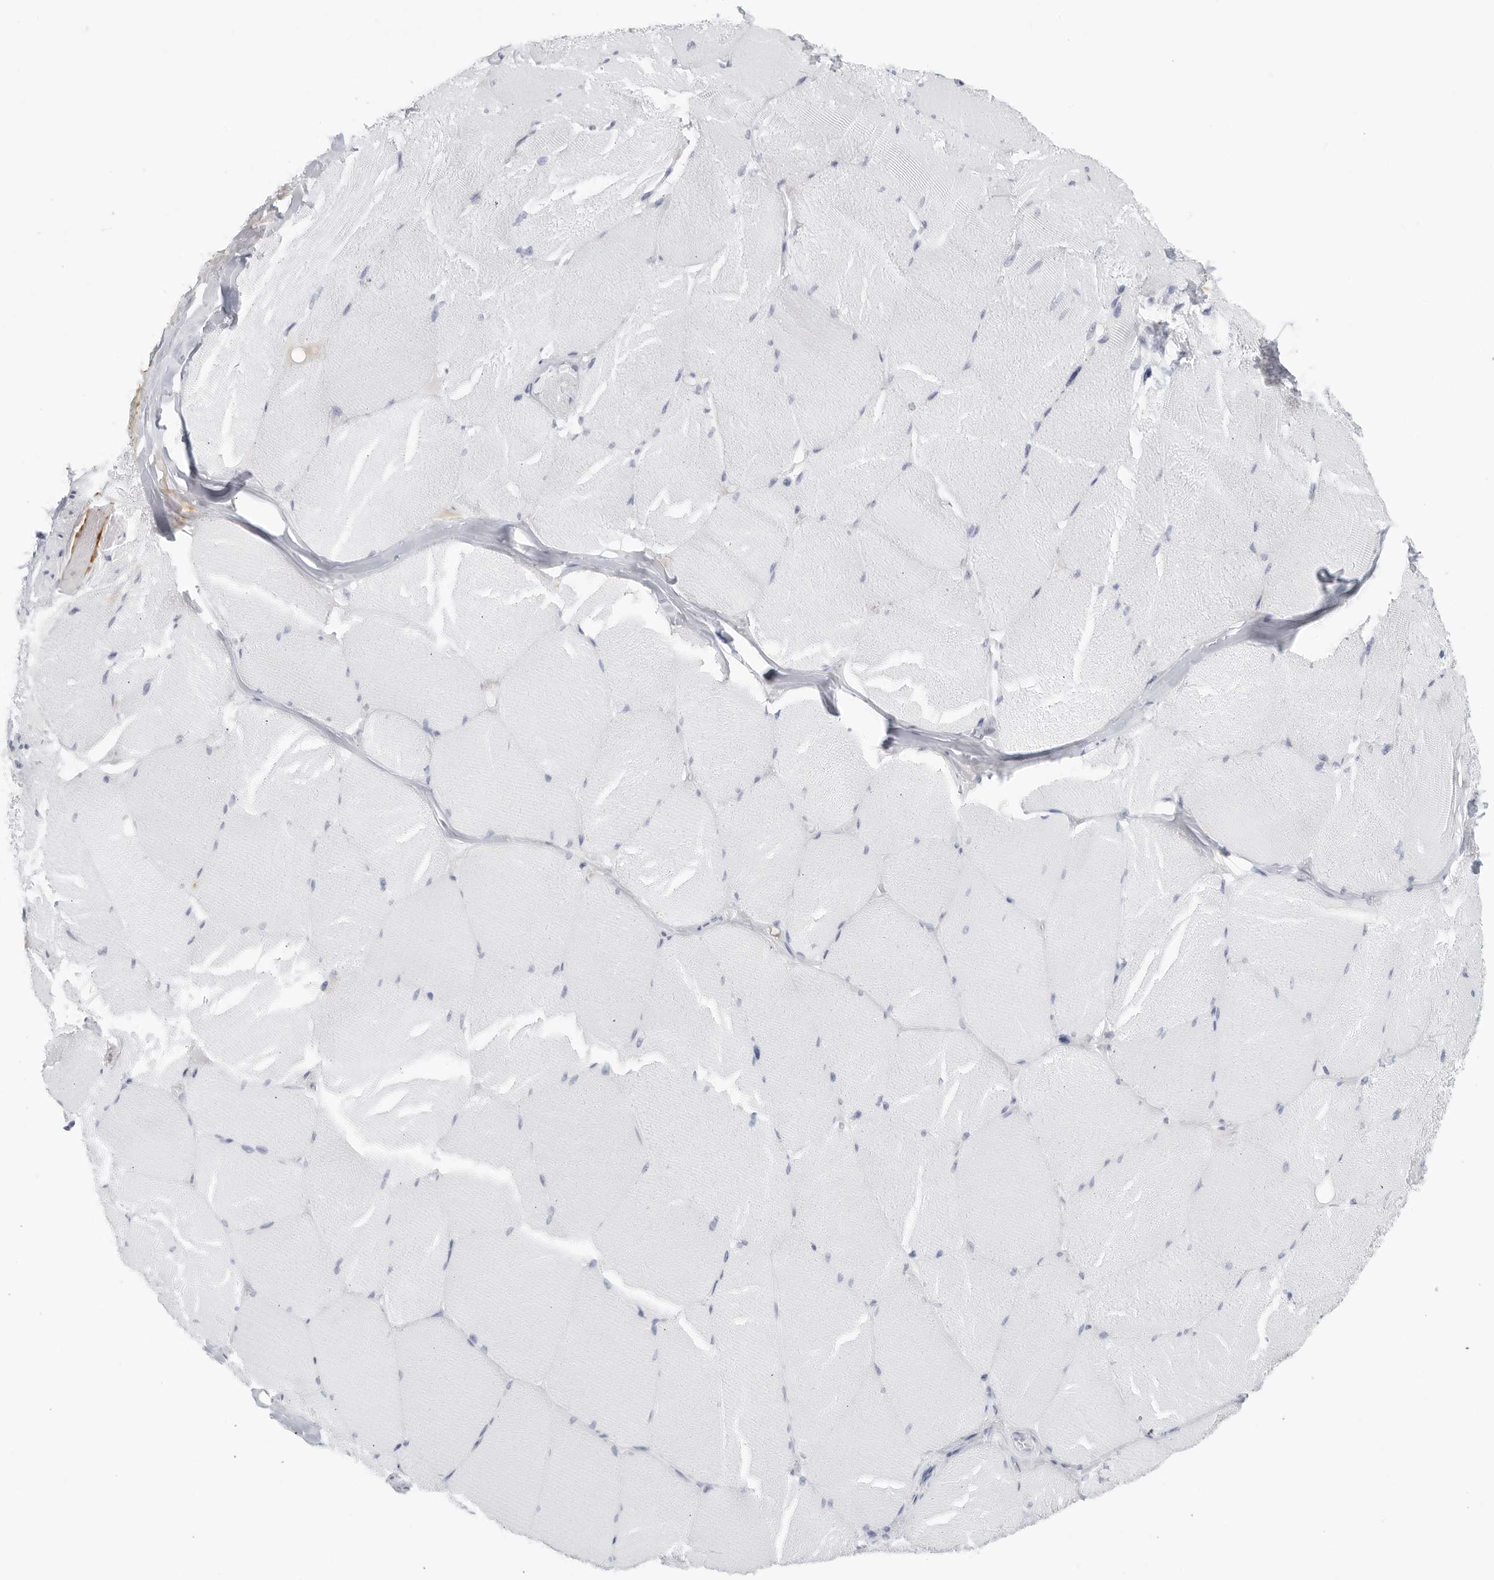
{"staining": {"intensity": "negative", "quantity": "none", "location": "none"}, "tissue": "skeletal muscle", "cell_type": "Myocytes", "image_type": "normal", "snomed": [{"axis": "morphology", "description": "Normal tissue, NOS"}, {"axis": "topography", "description": "Skin"}, {"axis": "topography", "description": "Skeletal muscle"}], "caption": "Human skeletal muscle stained for a protein using IHC shows no expression in myocytes.", "gene": "FGG", "patient": {"sex": "male", "age": 83}}